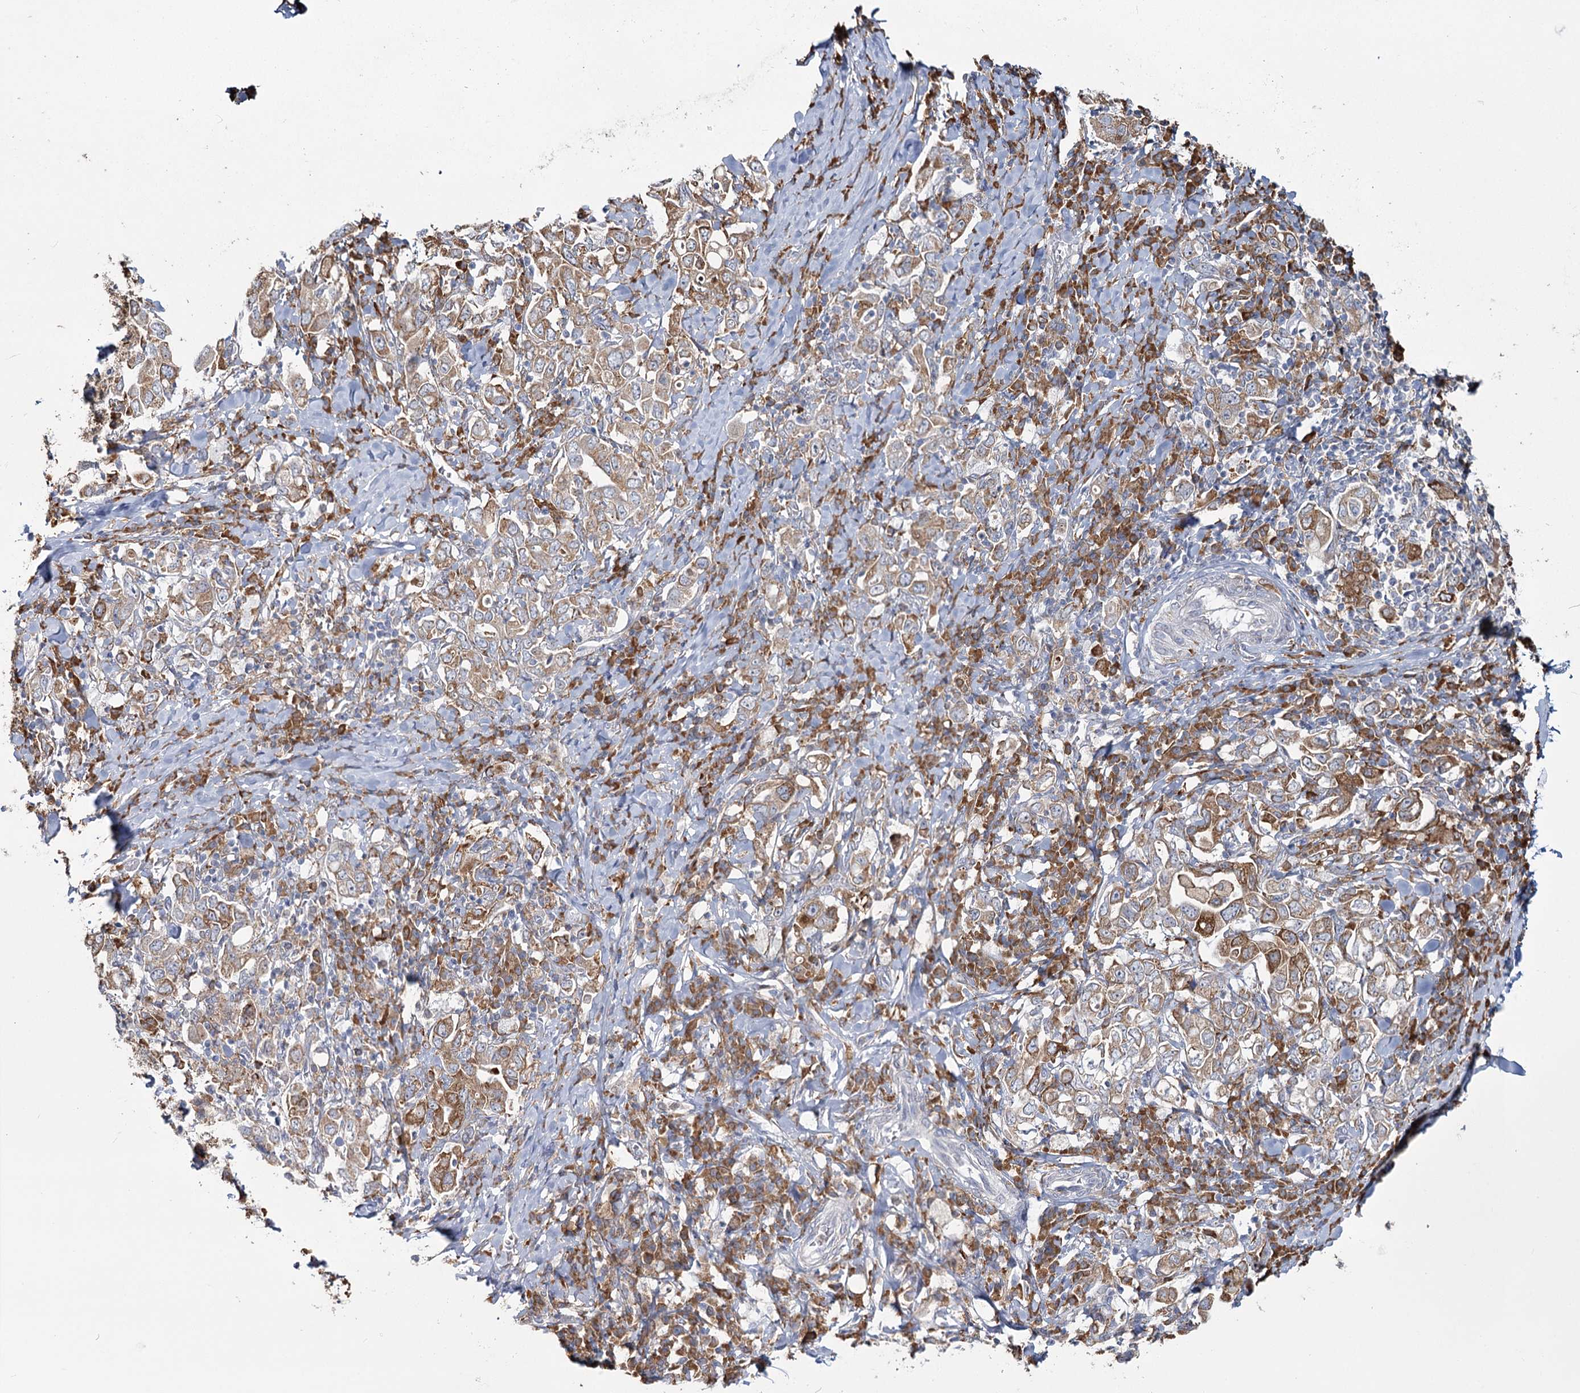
{"staining": {"intensity": "moderate", "quantity": ">75%", "location": "cytoplasmic/membranous"}, "tissue": "stomach cancer", "cell_type": "Tumor cells", "image_type": "cancer", "snomed": [{"axis": "morphology", "description": "Adenocarcinoma, NOS"}, {"axis": "topography", "description": "Stomach, upper"}], "caption": "Stomach cancer stained for a protein displays moderate cytoplasmic/membranous positivity in tumor cells.", "gene": "ZCCHC9", "patient": {"sex": "male", "age": 62}}